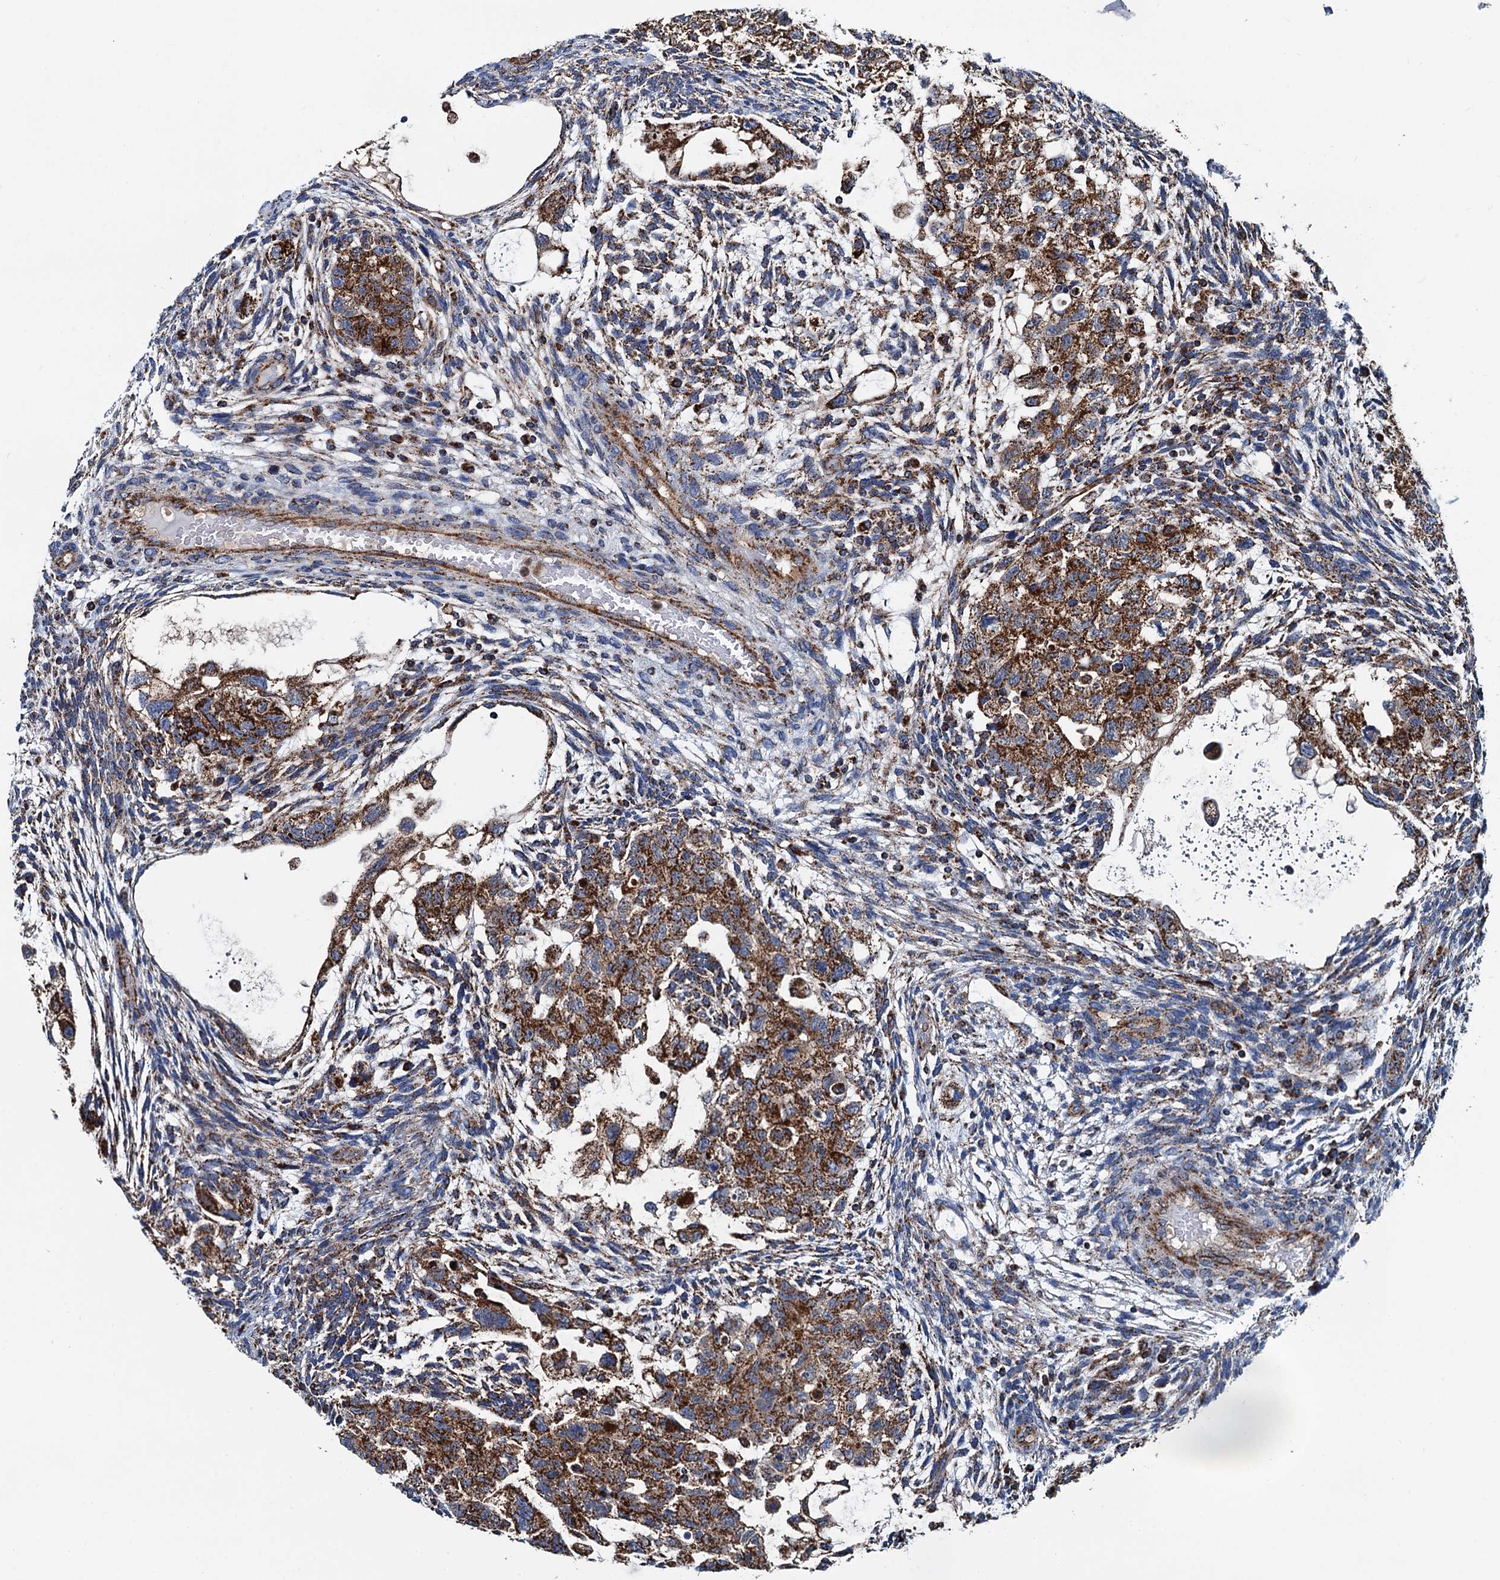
{"staining": {"intensity": "strong", "quantity": ">75%", "location": "cytoplasmic/membranous"}, "tissue": "testis cancer", "cell_type": "Tumor cells", "image_type": "cancer", "snomed": [{"axis": "morphology", "description": "Carcinoma, Embryonal, NOS"}, {"axis": "topography", "description": "Testis"}], "caption": "IHC photomicrograph of human testis cancer stained for a protein (brown), which reveals high levels of strong cytoplasmic/membranous positivity in about >75% of tumor cells.", "gene": "AAGAB", "patient": {"sex": "male", "age": 36}}